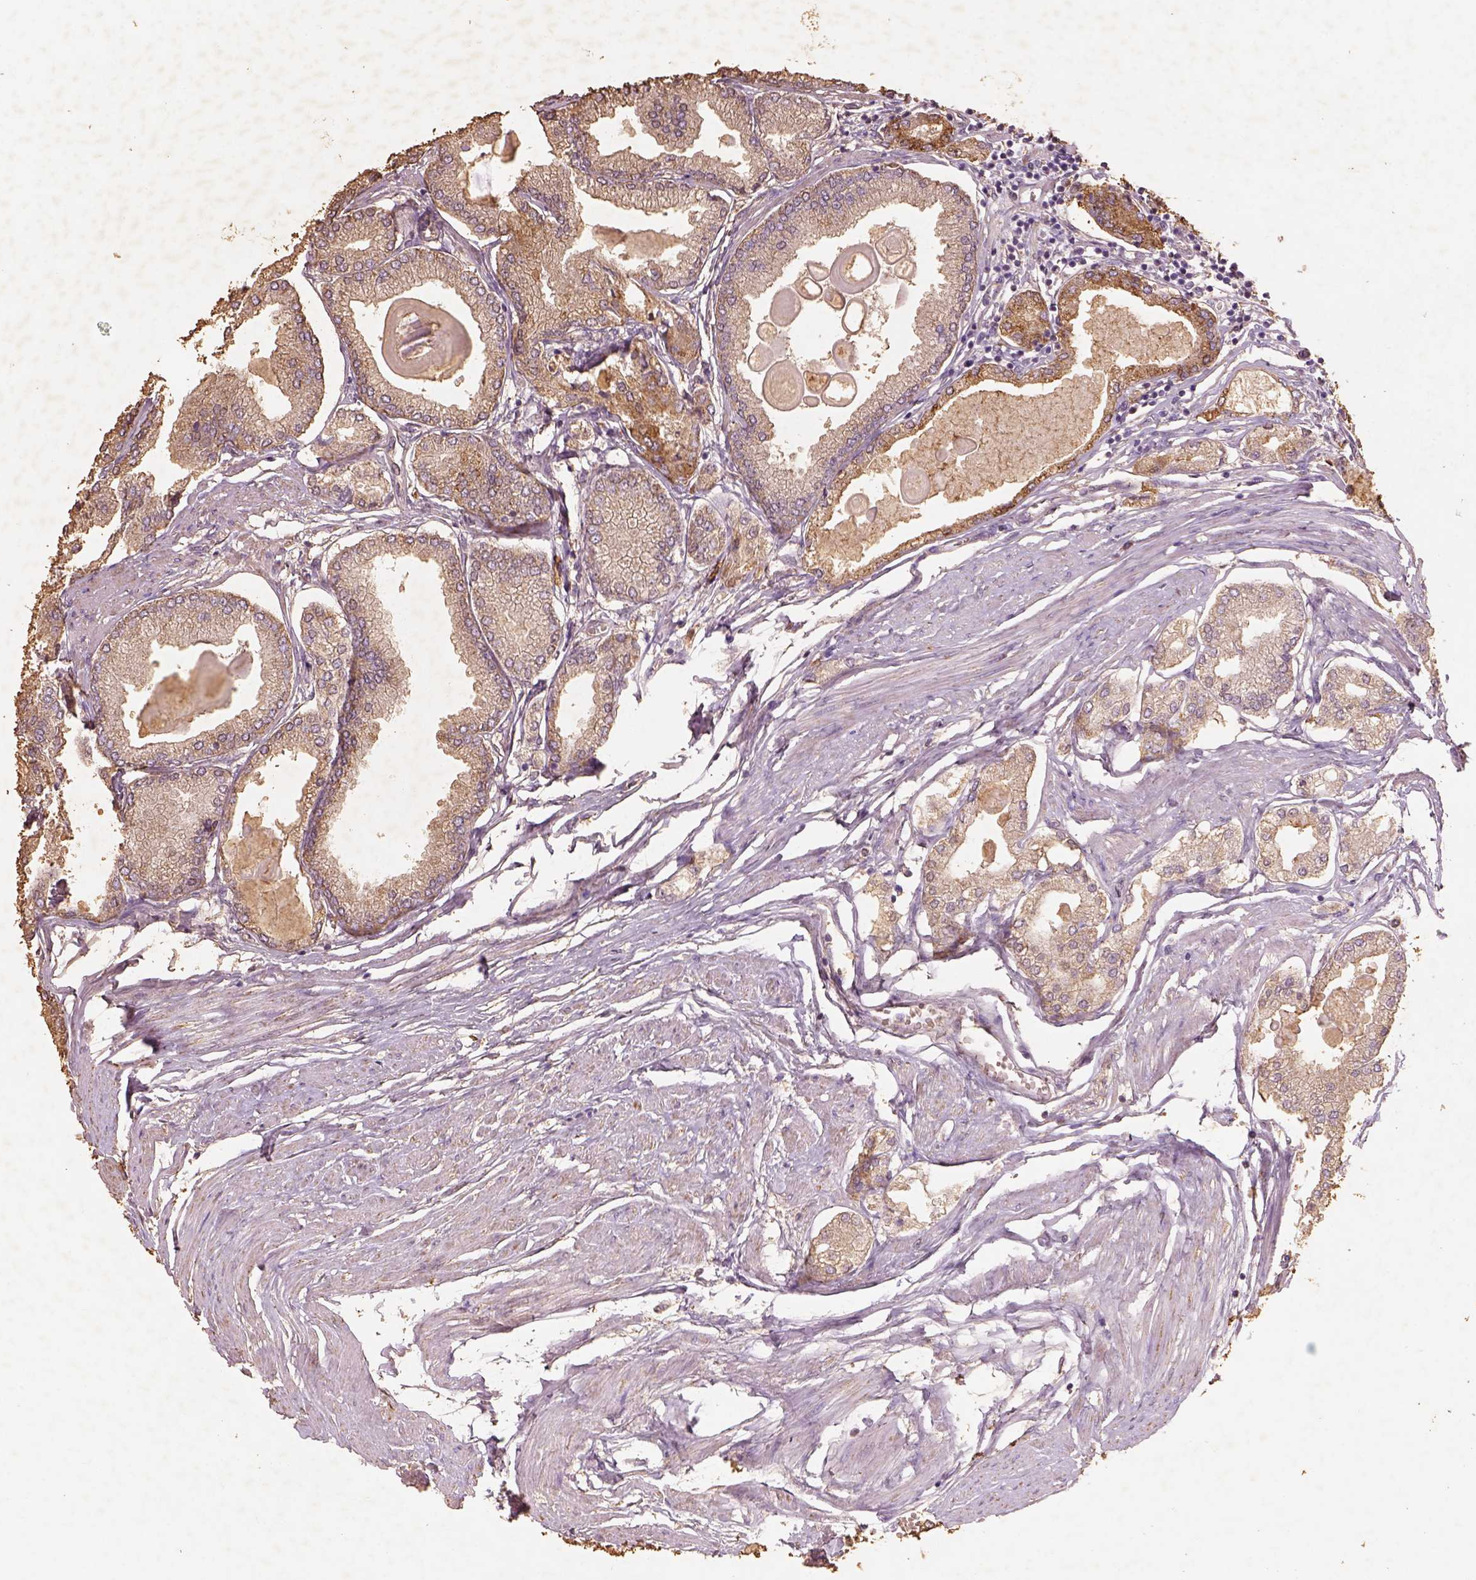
{"staining": {"intensity": "moderate", "quantity": "25%-75%", "location": "cytoplasmic/membranous"}, "tissue": "prostate cancer", "cell_type": "Tumor cells", "image_type": "cancer", "snomed": [{"axis": "morphology", "description": "Adenocarcinoma, High grade"}, {"axis": "topography", "description": "Prostate"}], "caption": "High-grade adenocarcinoma (prostate) stained with immunohistochemistry demonstrates moderate cytoplasmic/membranous expression in about 25%-75% of tumor cells.", "gene": "AP2B1", "patient": {"sex": "male", "age": 68}}